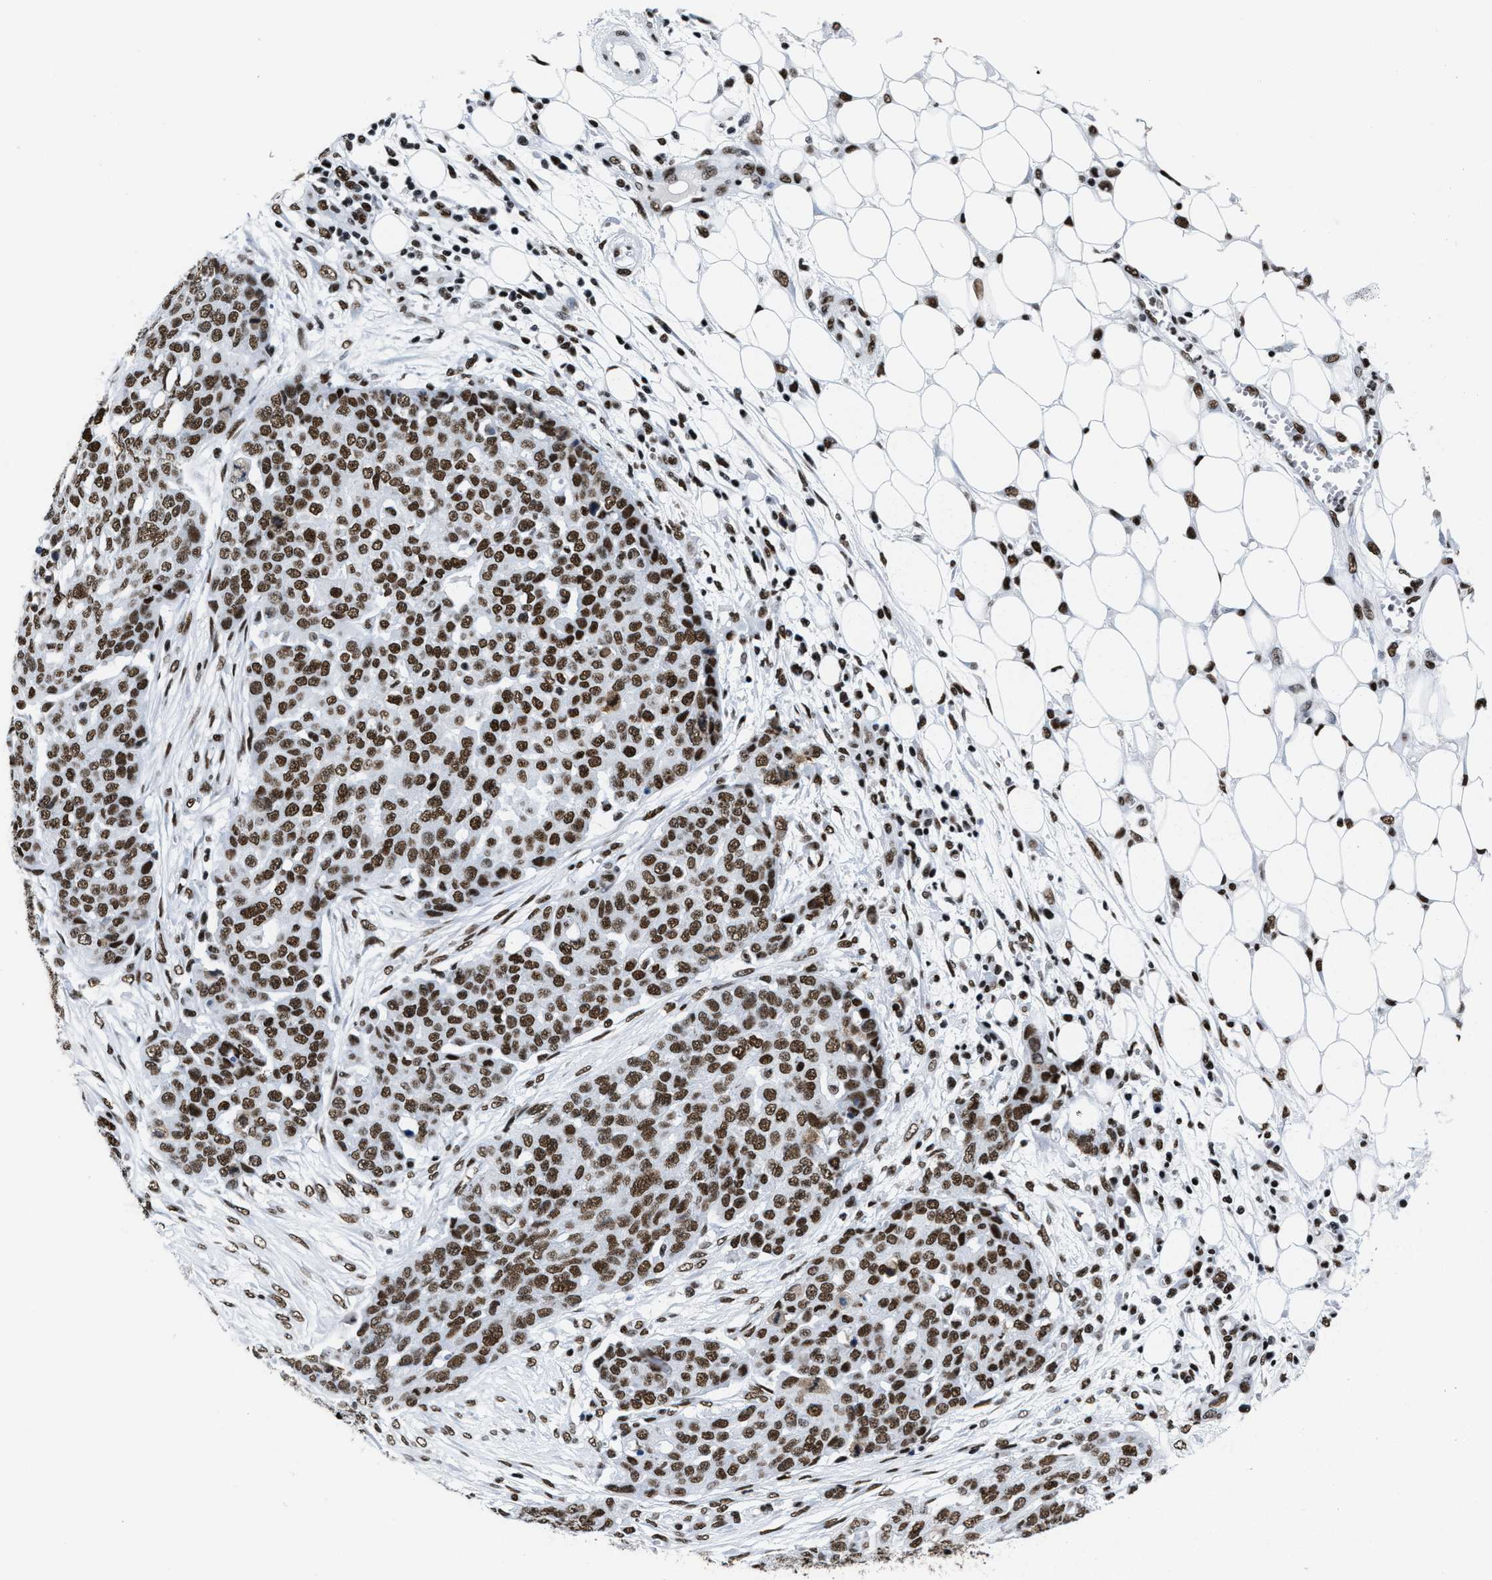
{"staining": {"intensity": "strong", "quantity": ">75%", "location": "nuclear"}, "tissue": "ovarian cancer", "cell_type": "Tumor cells", "image_type": "cancer", "snomed": [{"axis": "morphology", "description": "Cystadenocarcinoma, serous, NOS"}, {"axis": "topography", "description": "Soft tissue"}, {"axis": "topography", "description": "Ovary"}], "caption": "Serous cystadenocarcinoma (ovarian) was stained to show a protein in brown. There is high levels of strong nuclear positivity in approximately >75% of tumor cells. The protein is stained brown, and the nuclei are stained in blue (DAB IHC with brightfield microscopy, high magnification).", "gene": "SMARCC2", "patient": {"sex": "female", "age": 57}}